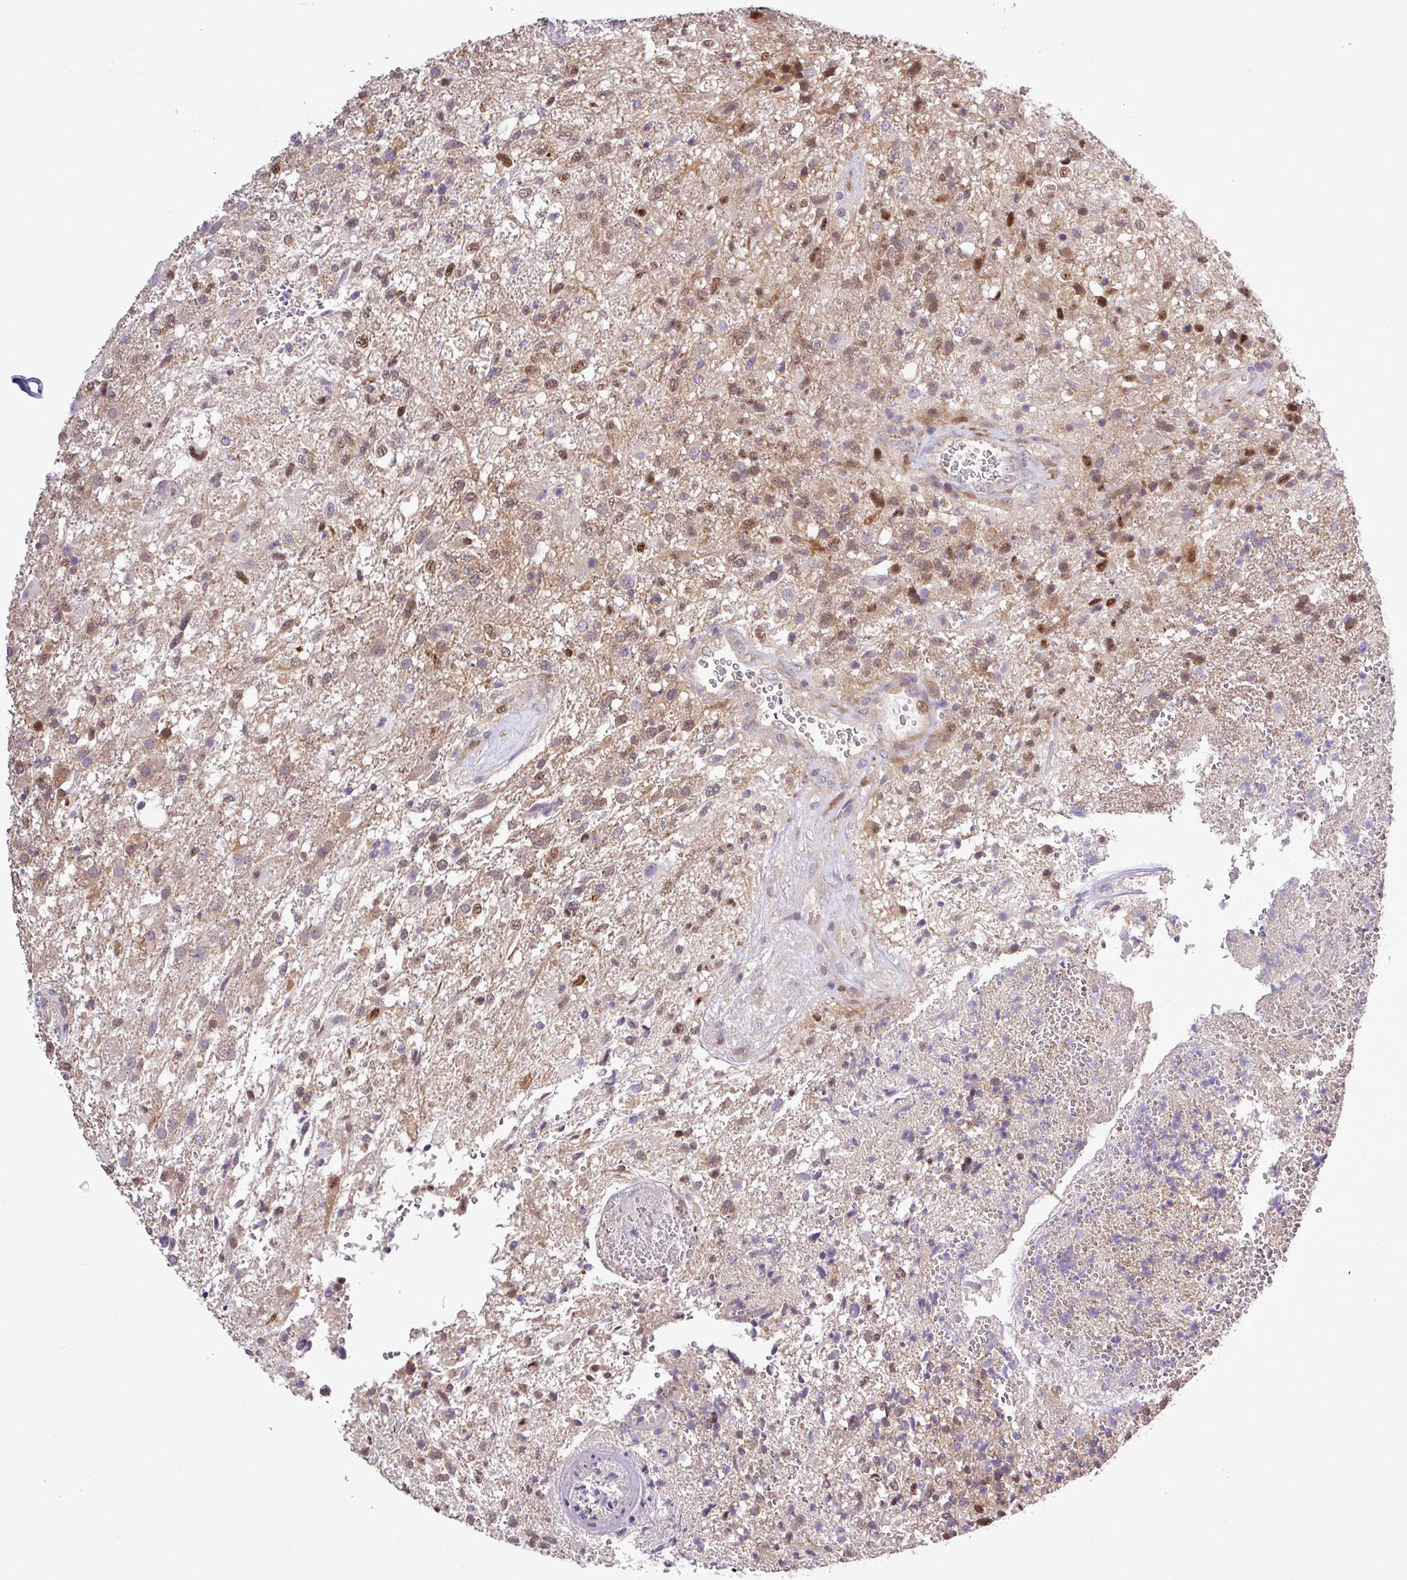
{"staining": {"intensity": "weak", "quantity": "25%-75%", "location": "cytoplasmic/membranous,nuclear"}, "tissue": "glioma", "cell_type": "Tumor cells", "image_type": "cancer", "snomed": [{"axis": "morphology", "description": "Glioma, malignant, High grade"}, {"axis": "topography", "description": "Brain"}], "caption": "The micrograph reveals a brown stain indicating the presence of a protein in the cytoplasmic/membranous and nuclear of tumor cells in glioma.", "gene": "CARHSP1", "patient": {"sex": "male", "age": 56}}